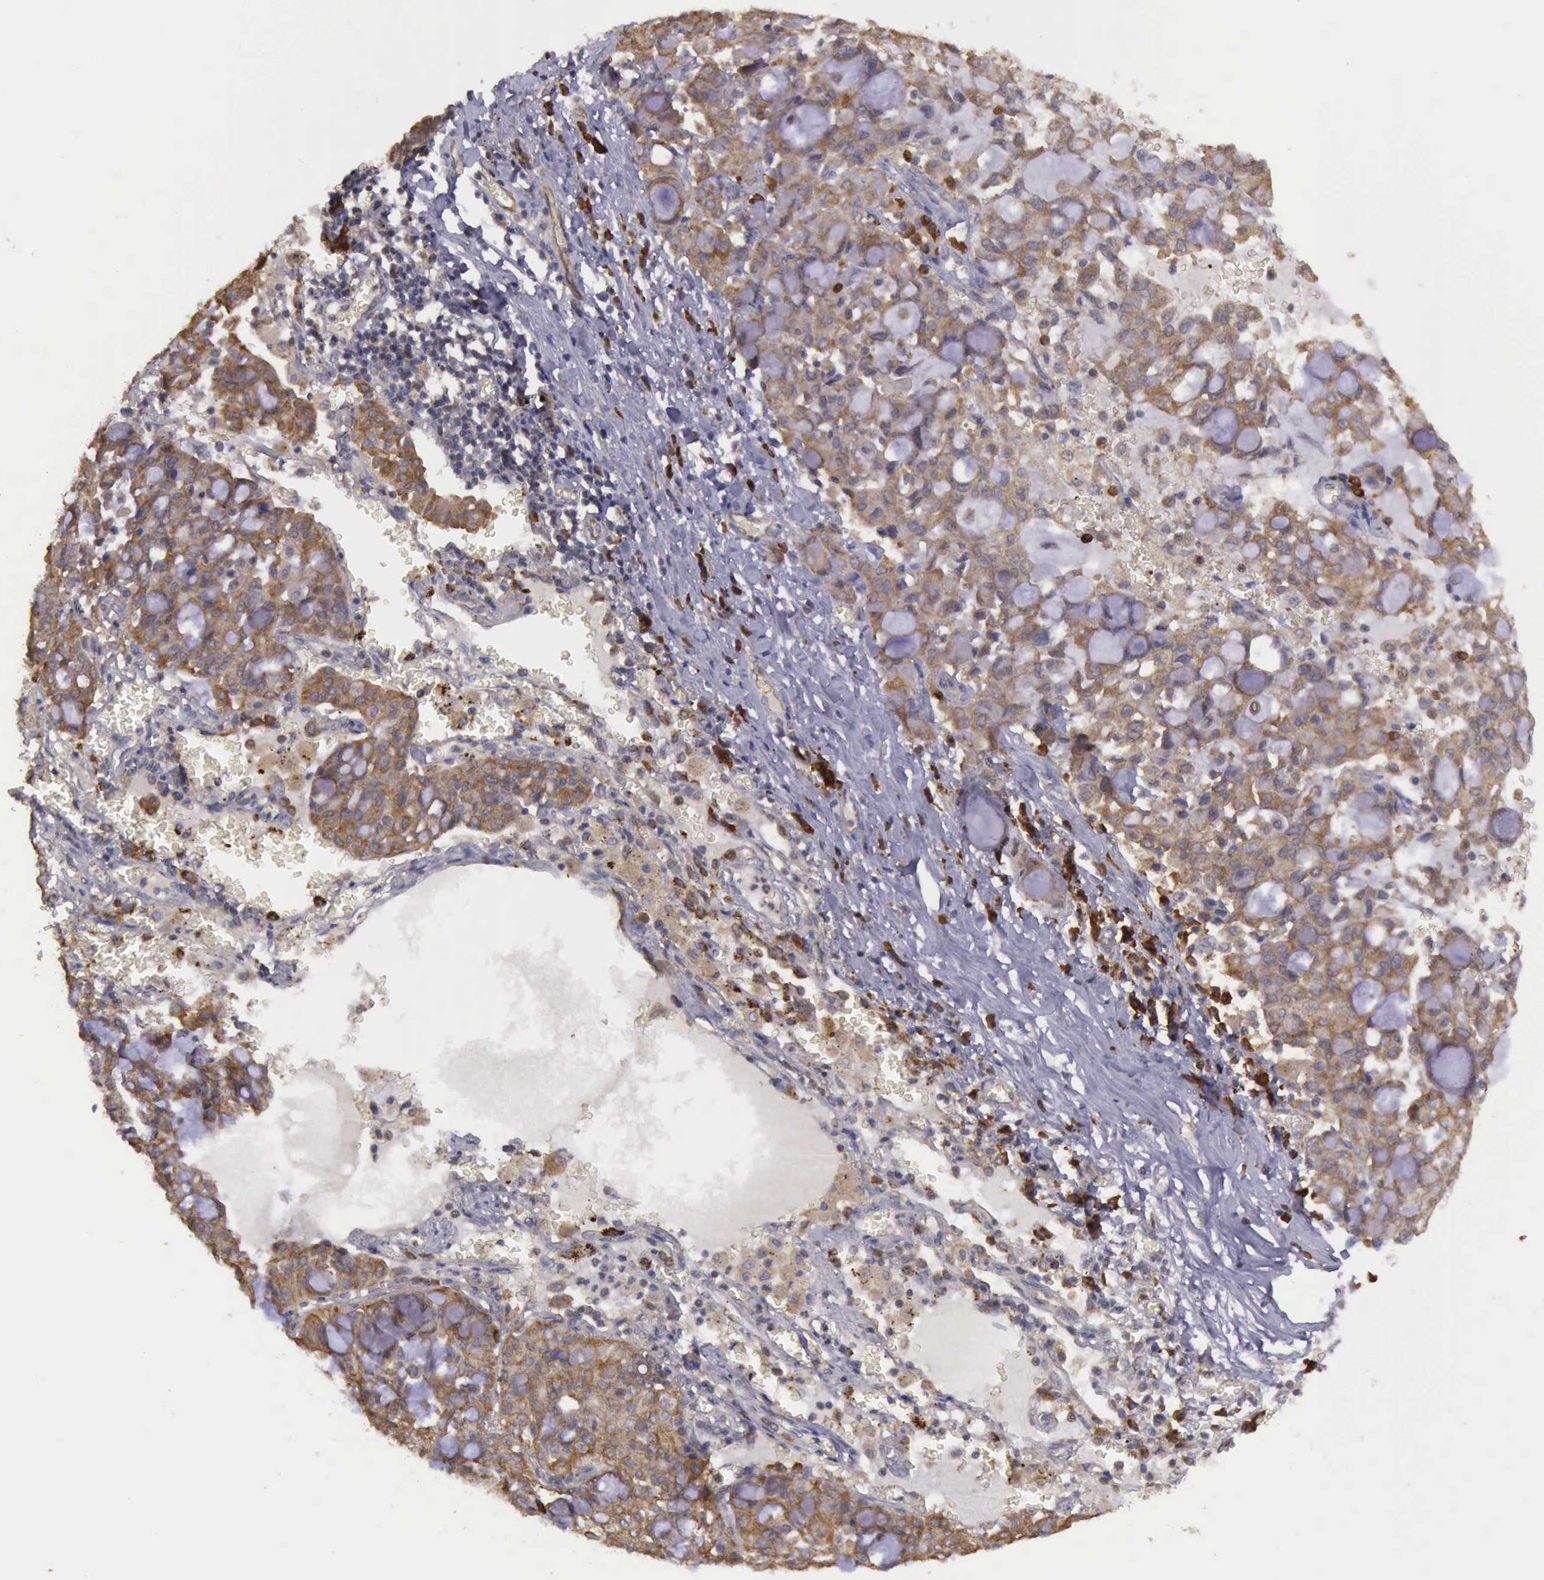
{"staining": {"intensity": "moderate", "quantity": ">75%", "location": "cytoplasmic/membranous"}, "tissue": "lung cancer", "cell_type": "Tumor cells", "image_type": "cancer", "snomed": [{"axis": "morphology", "description": "Adenocarcinoma, NOS"}, {"axis": "topography", "description": "Lung"}], "caption": "Adenocarcinoma (lung) stained with a protein marker exhibits moderate staining in tumor cells.", "gene": "EIF5", "patient": {"sex": "female", "age": 44}}